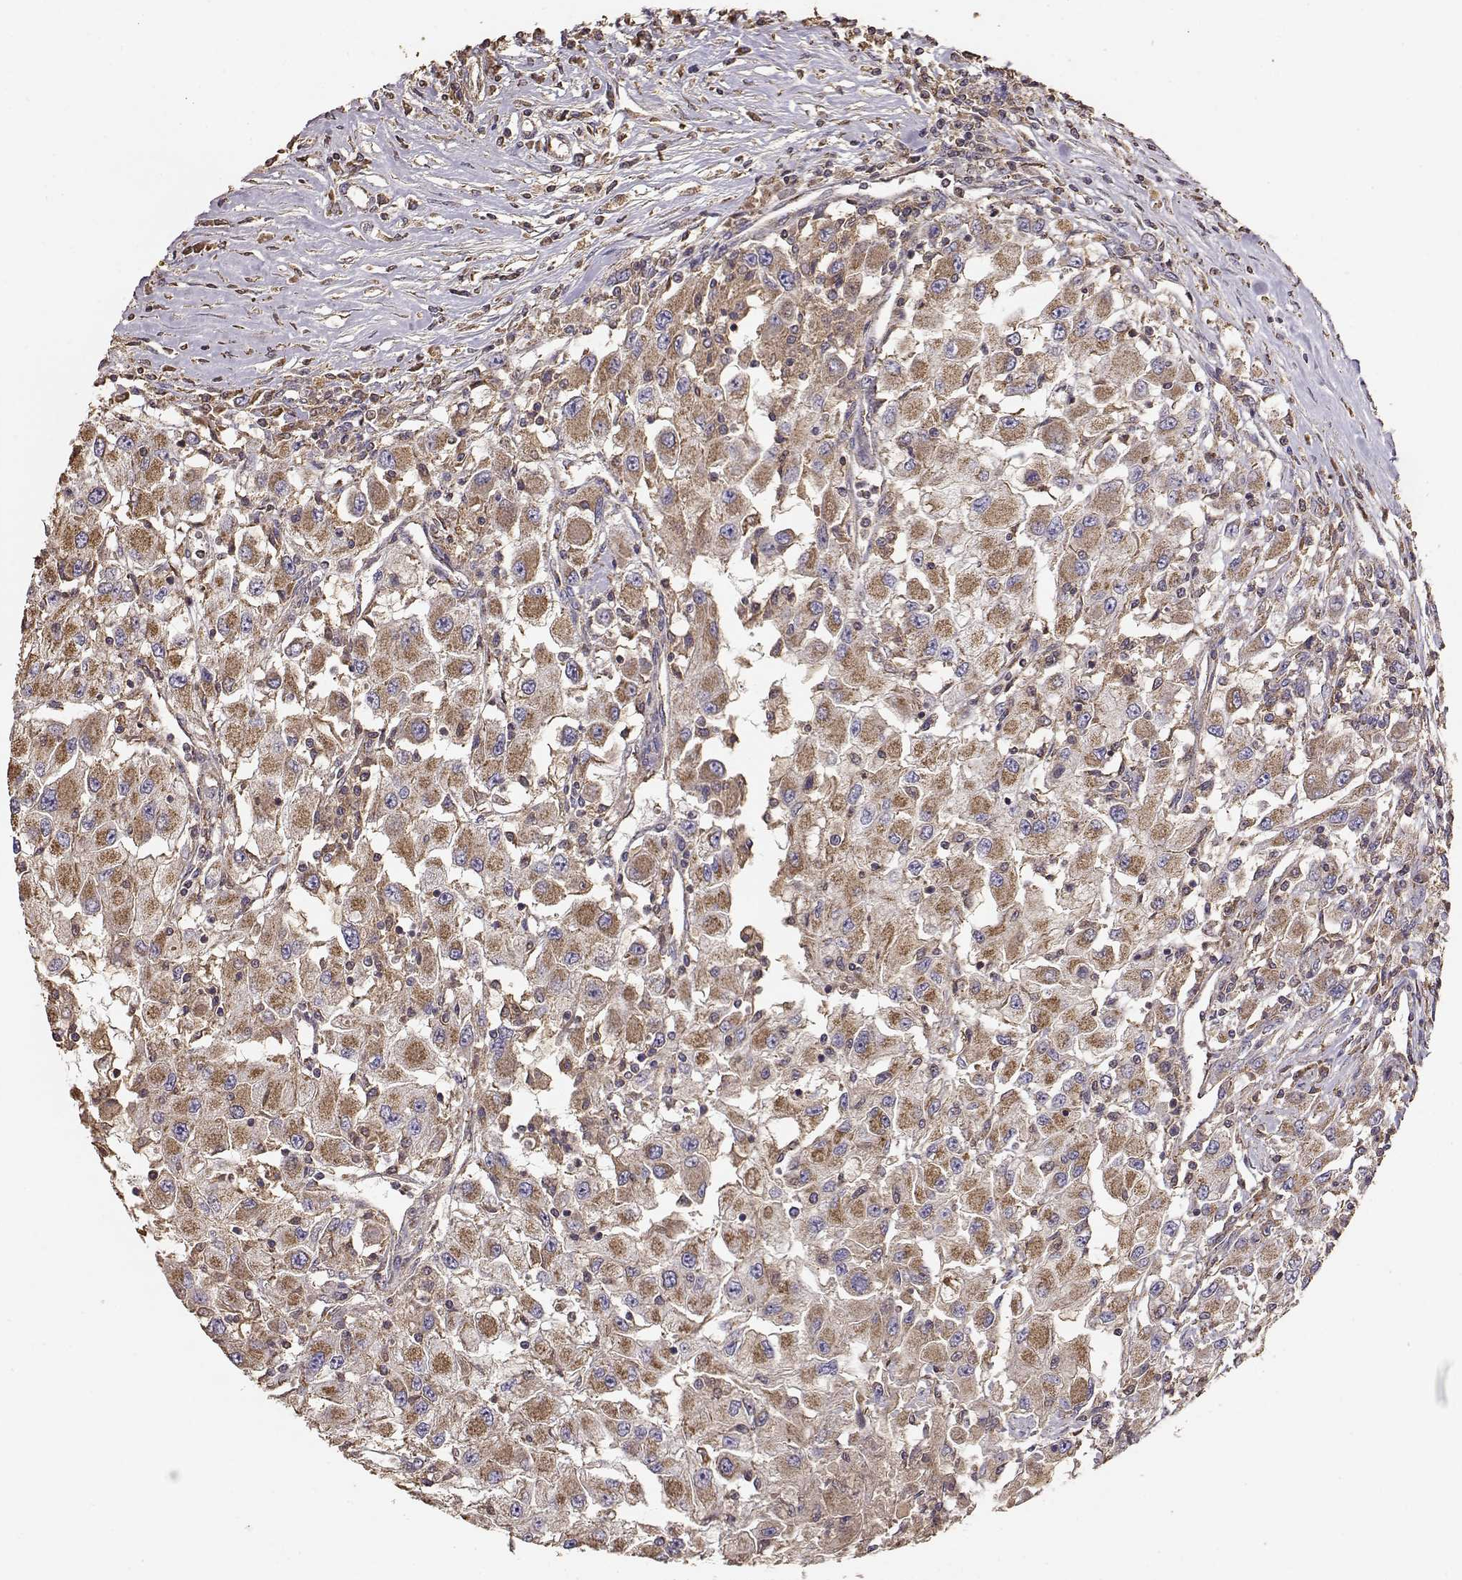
{"staining": {"intensity": "moderate", "quantity": ">75%", "location": "cytoplasmic/membranous"}, "tissue": "renal cancer", "cell_type": "Tumor cells", "image_type": "cancer", "snomed": [{"axis": "morphology", "description": "Adenocarcinoma, NOS"}, {"axis": "topography", "description": "Kidney"}], "caption": "Immunohistochemical staining of adenocarcinoma (renal) shows medium levels of moderate cytoplasmic/membranous protein staining in approximately >75% of tumor cells.", "gene": "TARS3", "patient": {"sex": "female", "age": 67}}